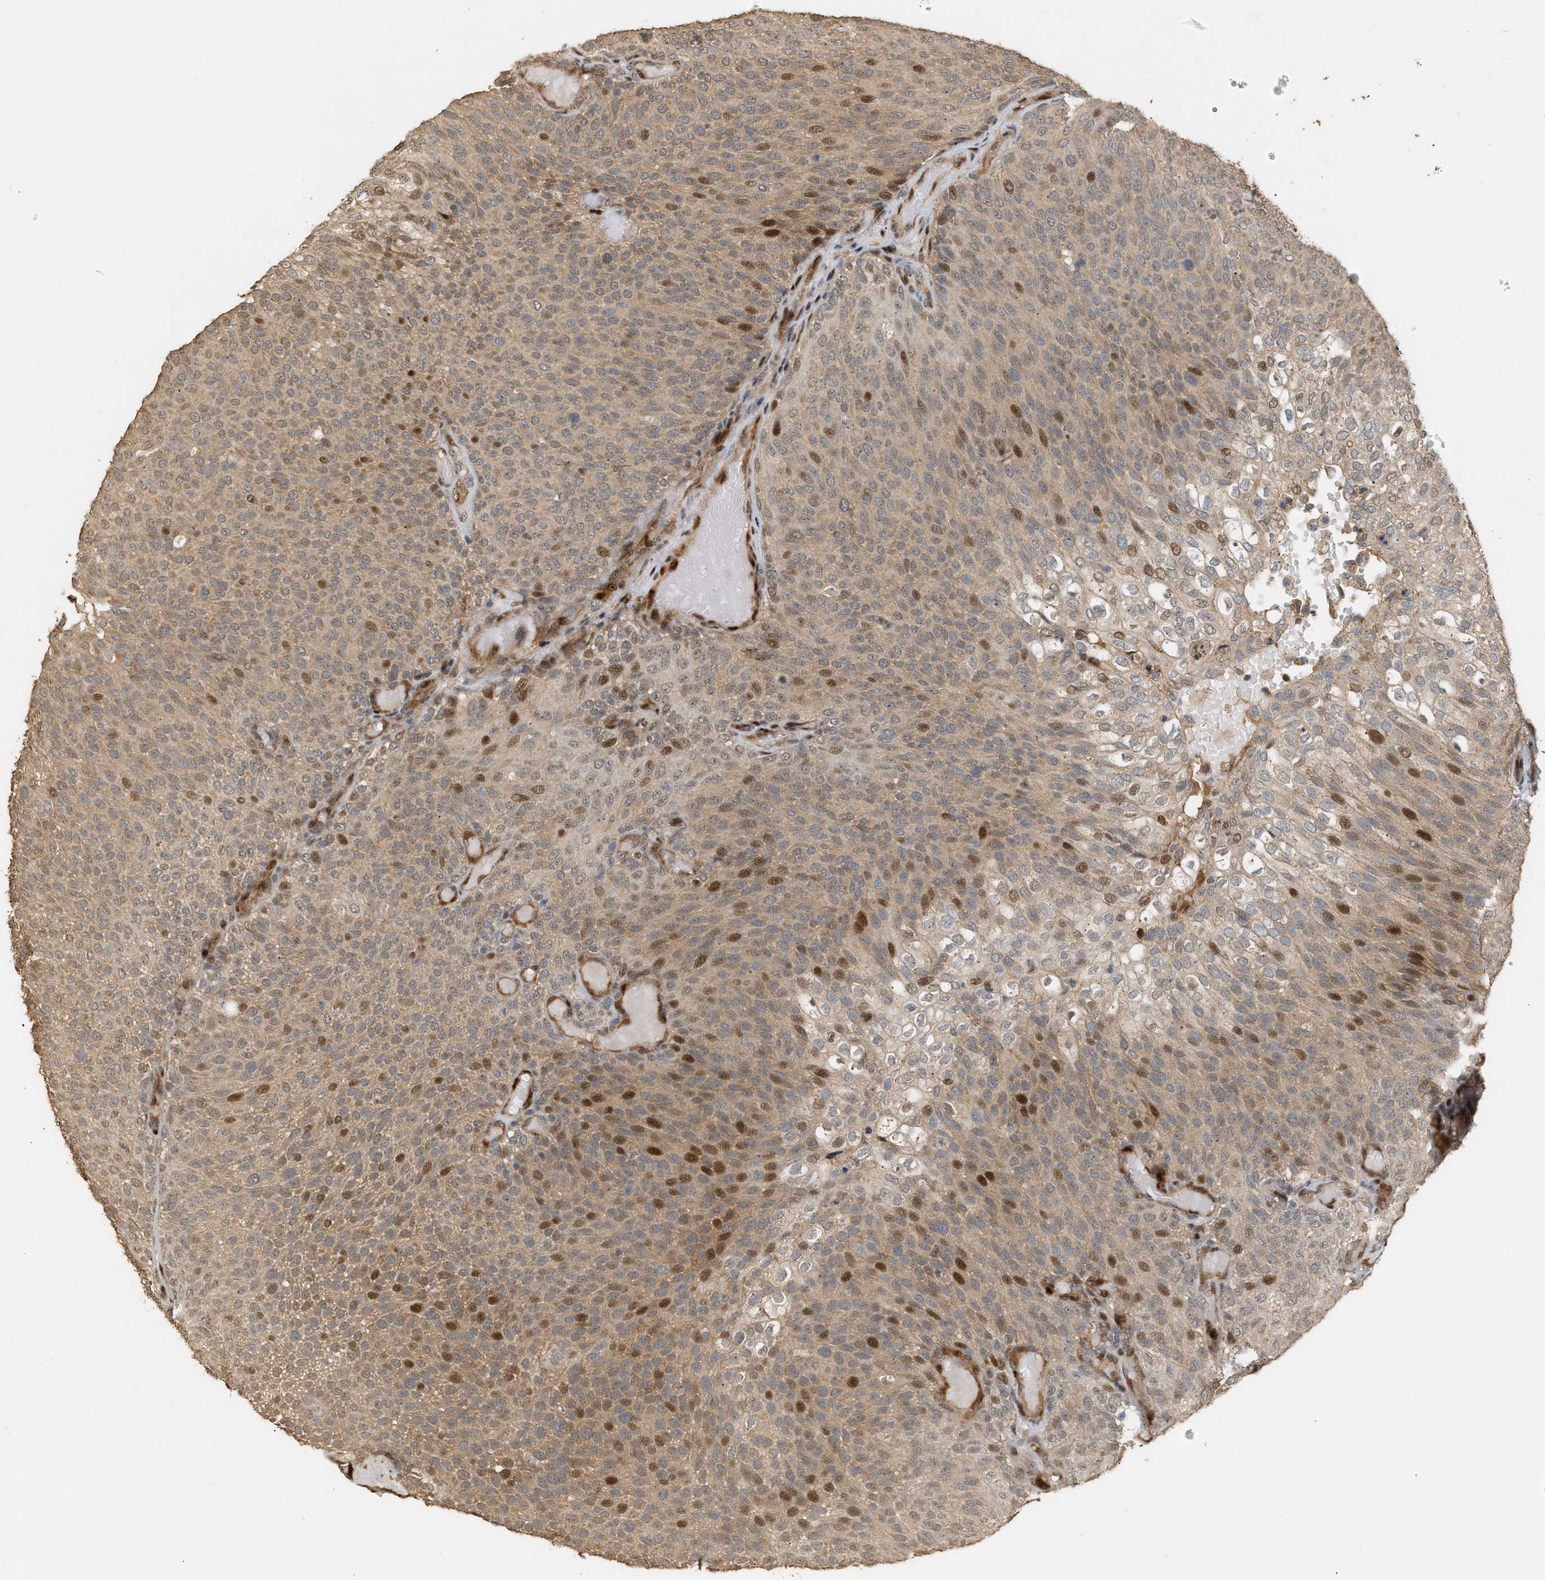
{"staining": {"intensity": "strong", "quantity": "<25%", "location": "cytoplasmic/membranous,nuclear"}, "tissue": "urothelial cancer", "cell_type": "Tumor cells", "image_type": "cancer", "snomed": [{"axis": "morphology", "description": "Urothelial carcinoma, Low grade"}, {"axis": "topography", "description": "Urinary bladder"}], "caption": "IHC image of urothelial cancer stained for a protein (brown), which displays medium levels of strong cytoplasmic/membranous and nuclear expression in about <25% of tumor cells.", "gene": "ZFAND5", "patient": {"sex": "male", "age": 78}}